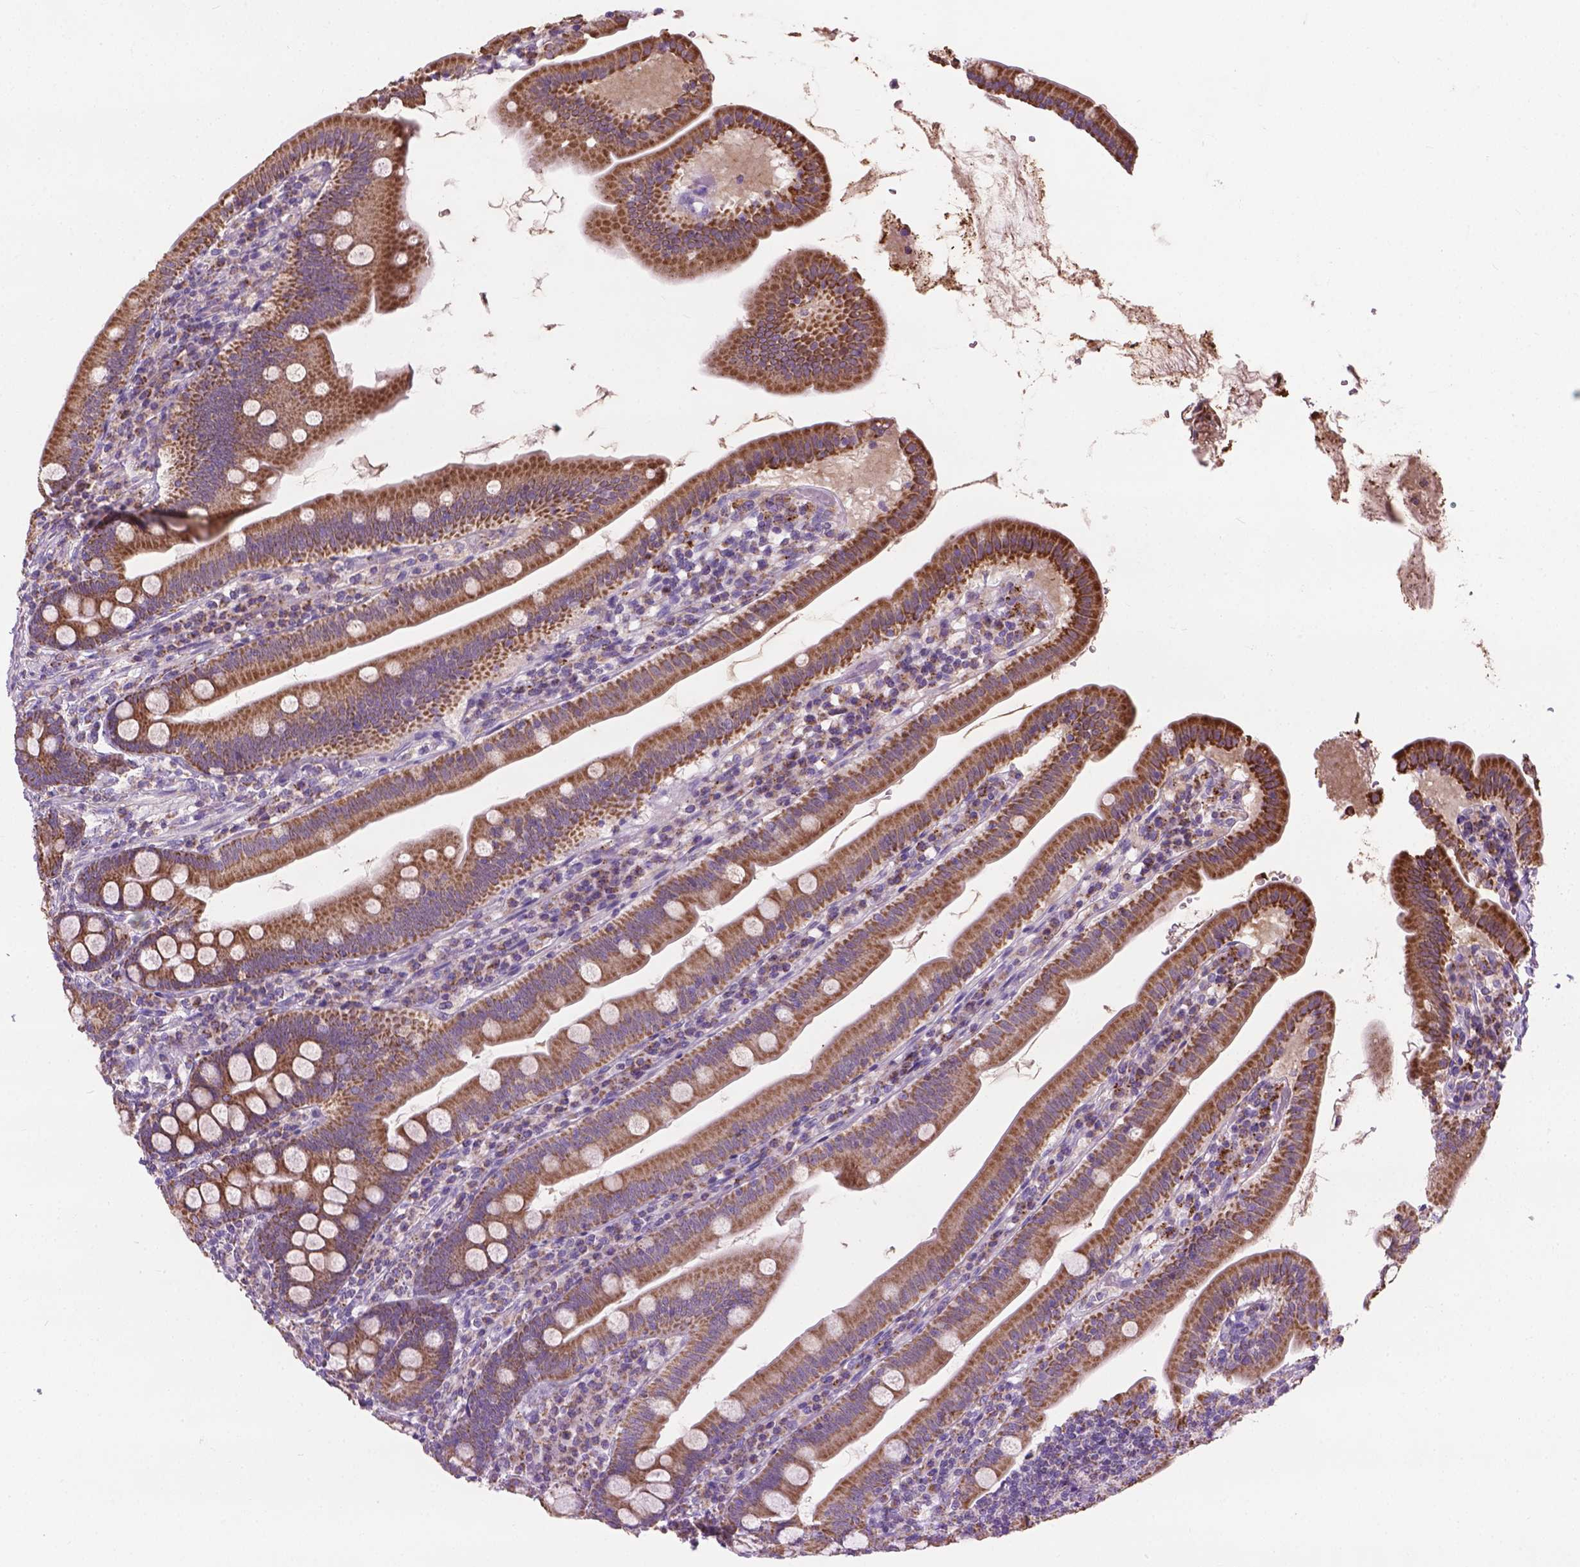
{"staining": {"intensity": "moderate", "quantity": ">75%", "location": "cytoplasmic/membranous"}, "tissue": "duodenum", "cell_type": "Glandular cells", "image_type": "normal", "snomed": [{"axis": "morphology", "description": "Normal tissue, NOS"}, {"axis": "topography", "description": "Duodenum"}], "caption": "A brown stain shows moderate cytoplasmic/membranous staining of a protein in glandular cells of unremarkable human duodenum. (DAB IHC, brown staining for protein, blue staining for nuclei).", "gene": "VDAC1", "patient": {"sex": "female", "age": 67}}